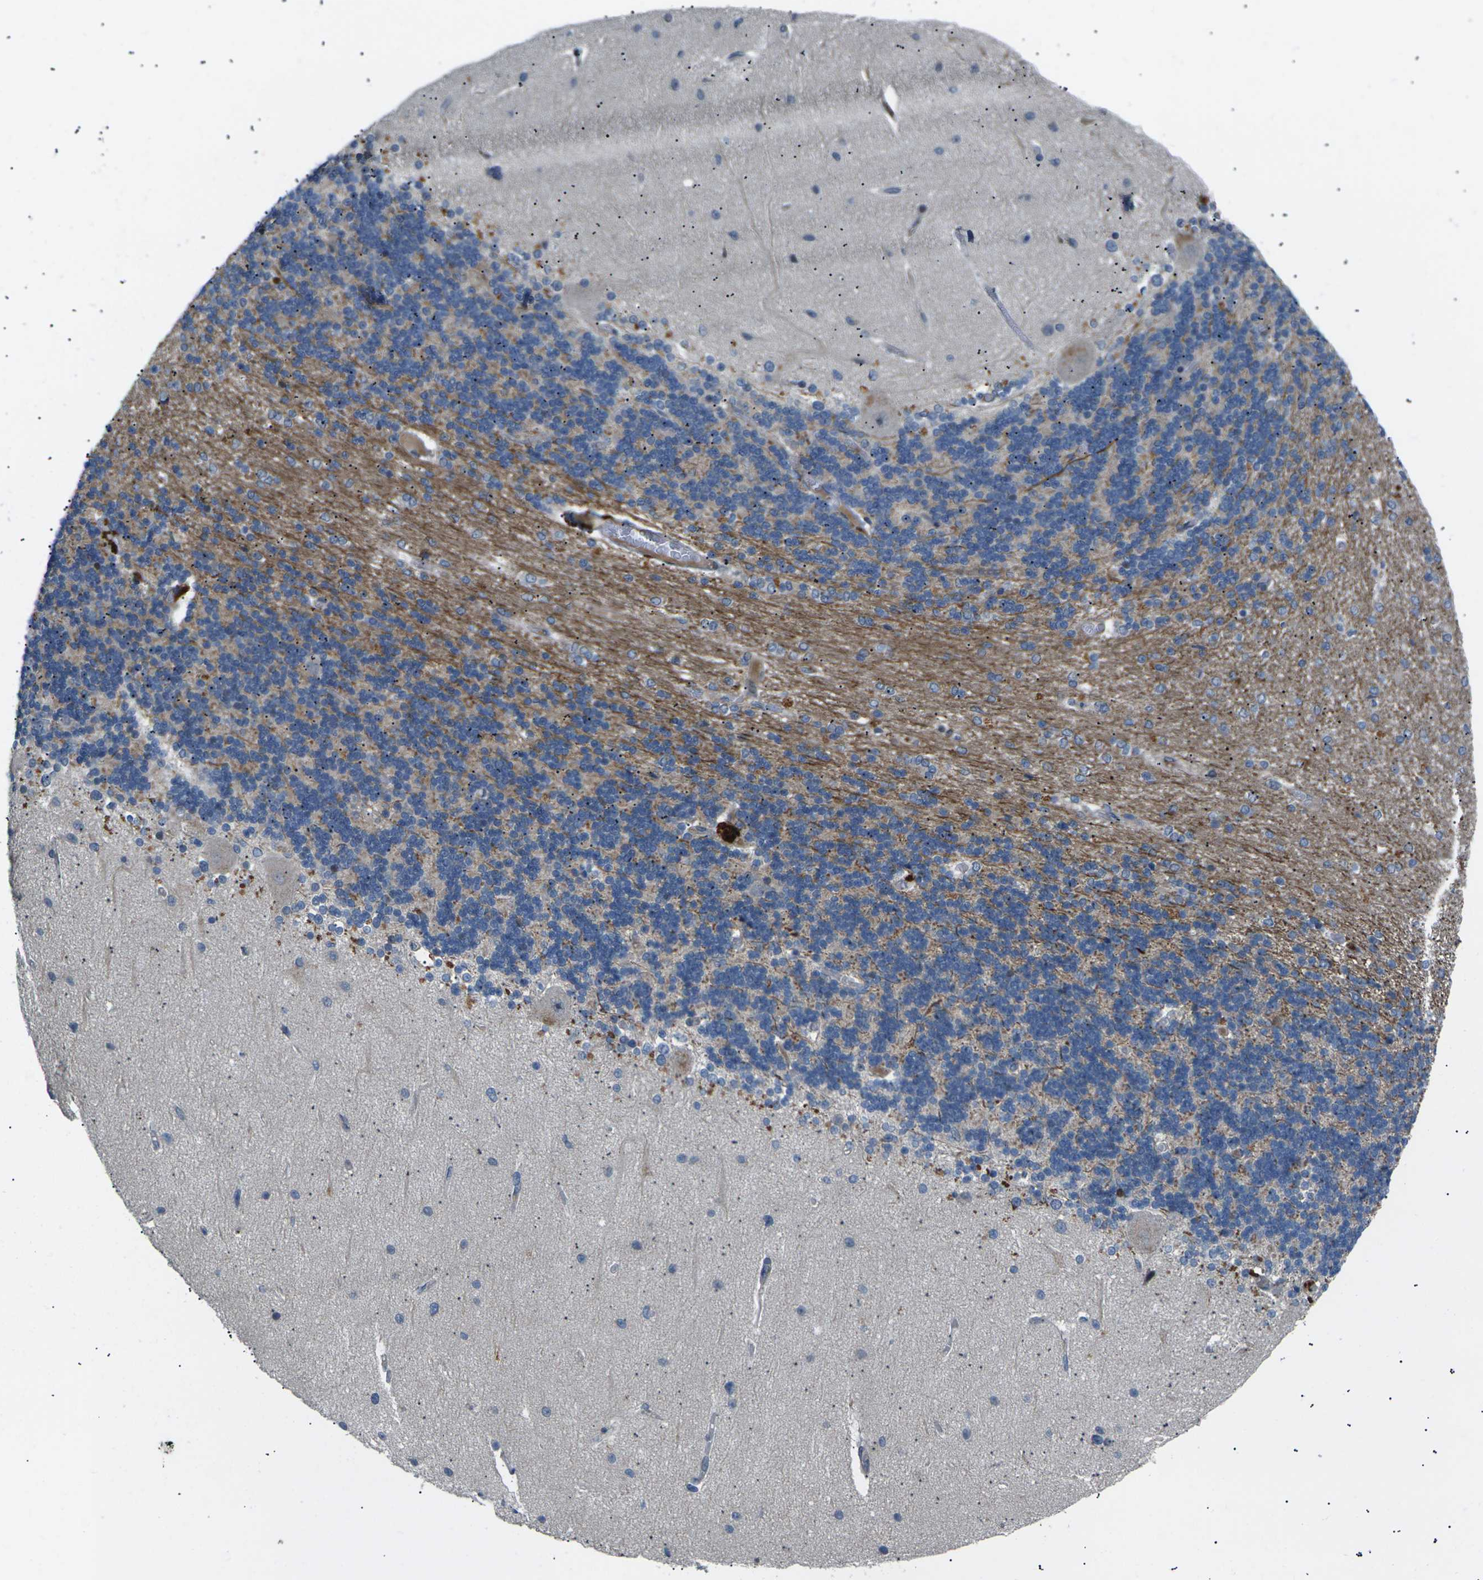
{"staining": {"intensity": "moderate", "quantity": "25%-75%", "location": "cytoplasmic/membranous"}, "tissue": "cerebellum", "cell_type": "Cells in granular layer", "image_type": "normal", "snomed": [{"axis": "morphology", "description": "Normal tissue, NOS"}, {"axis": "topography", "description": "Cerebellum"}], "caption": "Brown immunohistochemical staining in unremarkable cerebellum exhibits moderate cytoplasmic/membranous staining in about 25%-75% of cells in granular layer.", "gene": "RPS6KA3", "patient": {"sex": "female", "age": 54}}